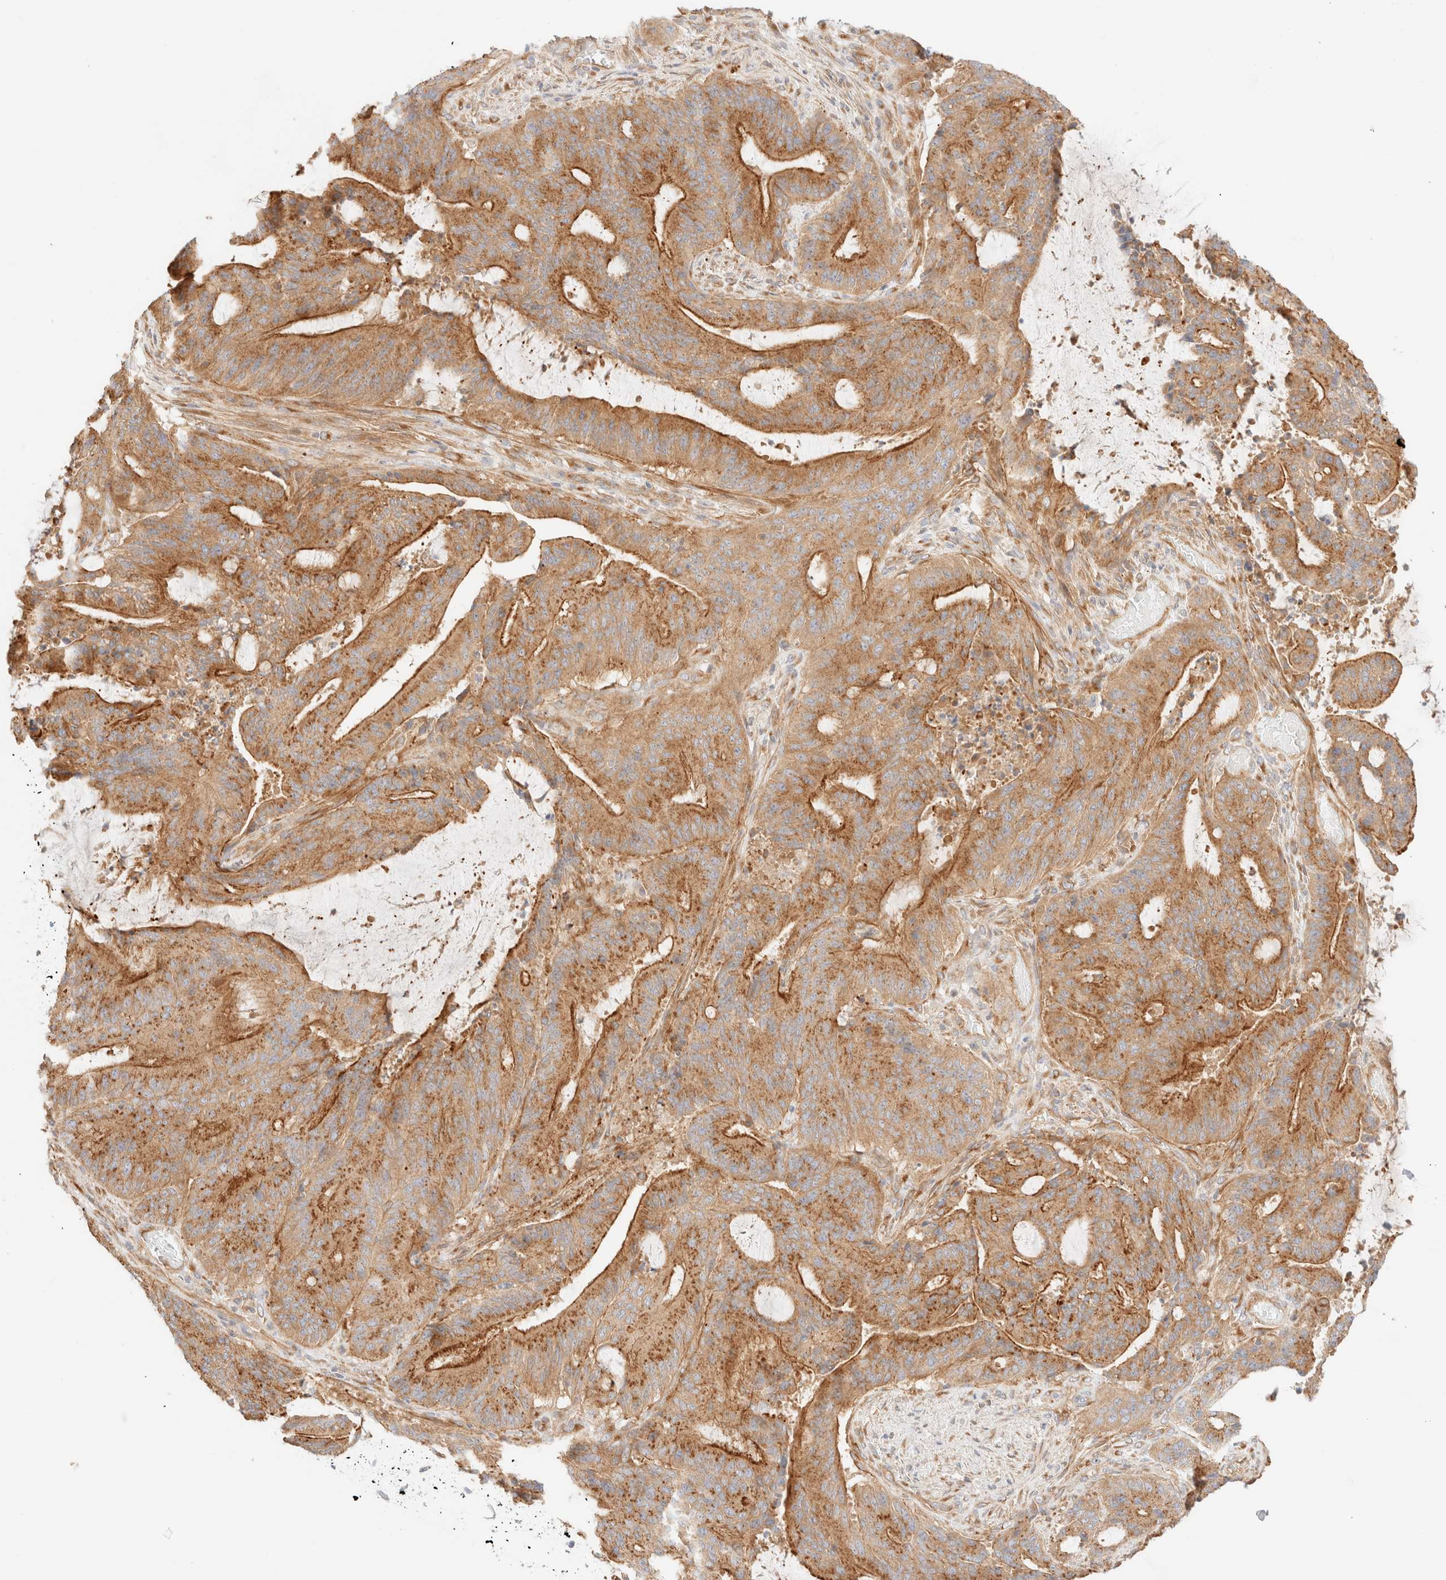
{"staining": {"intensity": "moderate", "quantity": ">75%", "location": "cytoplasmic/membranous"}, "tissue": "liver cancer", "cell_type": "Tumor cells", "image_type": "cancer", "snomed": [{"axis": "morphology", "description": "Normal tissue, NOS"}, {"axis": "morphology", "description": "Cholangiocarcinoma"}, {"axis": "topography", "description": "Liver"}, {"axis": "topography", "description": "Peripheral nerve tissue"}], "caption": "Moderate cytoplasmic/membranous expression is appreciated in approximately >75% of tumor cells in liver cancer.", "gene": "MYO10", "patient": {"sex": "female", "age": 73}}